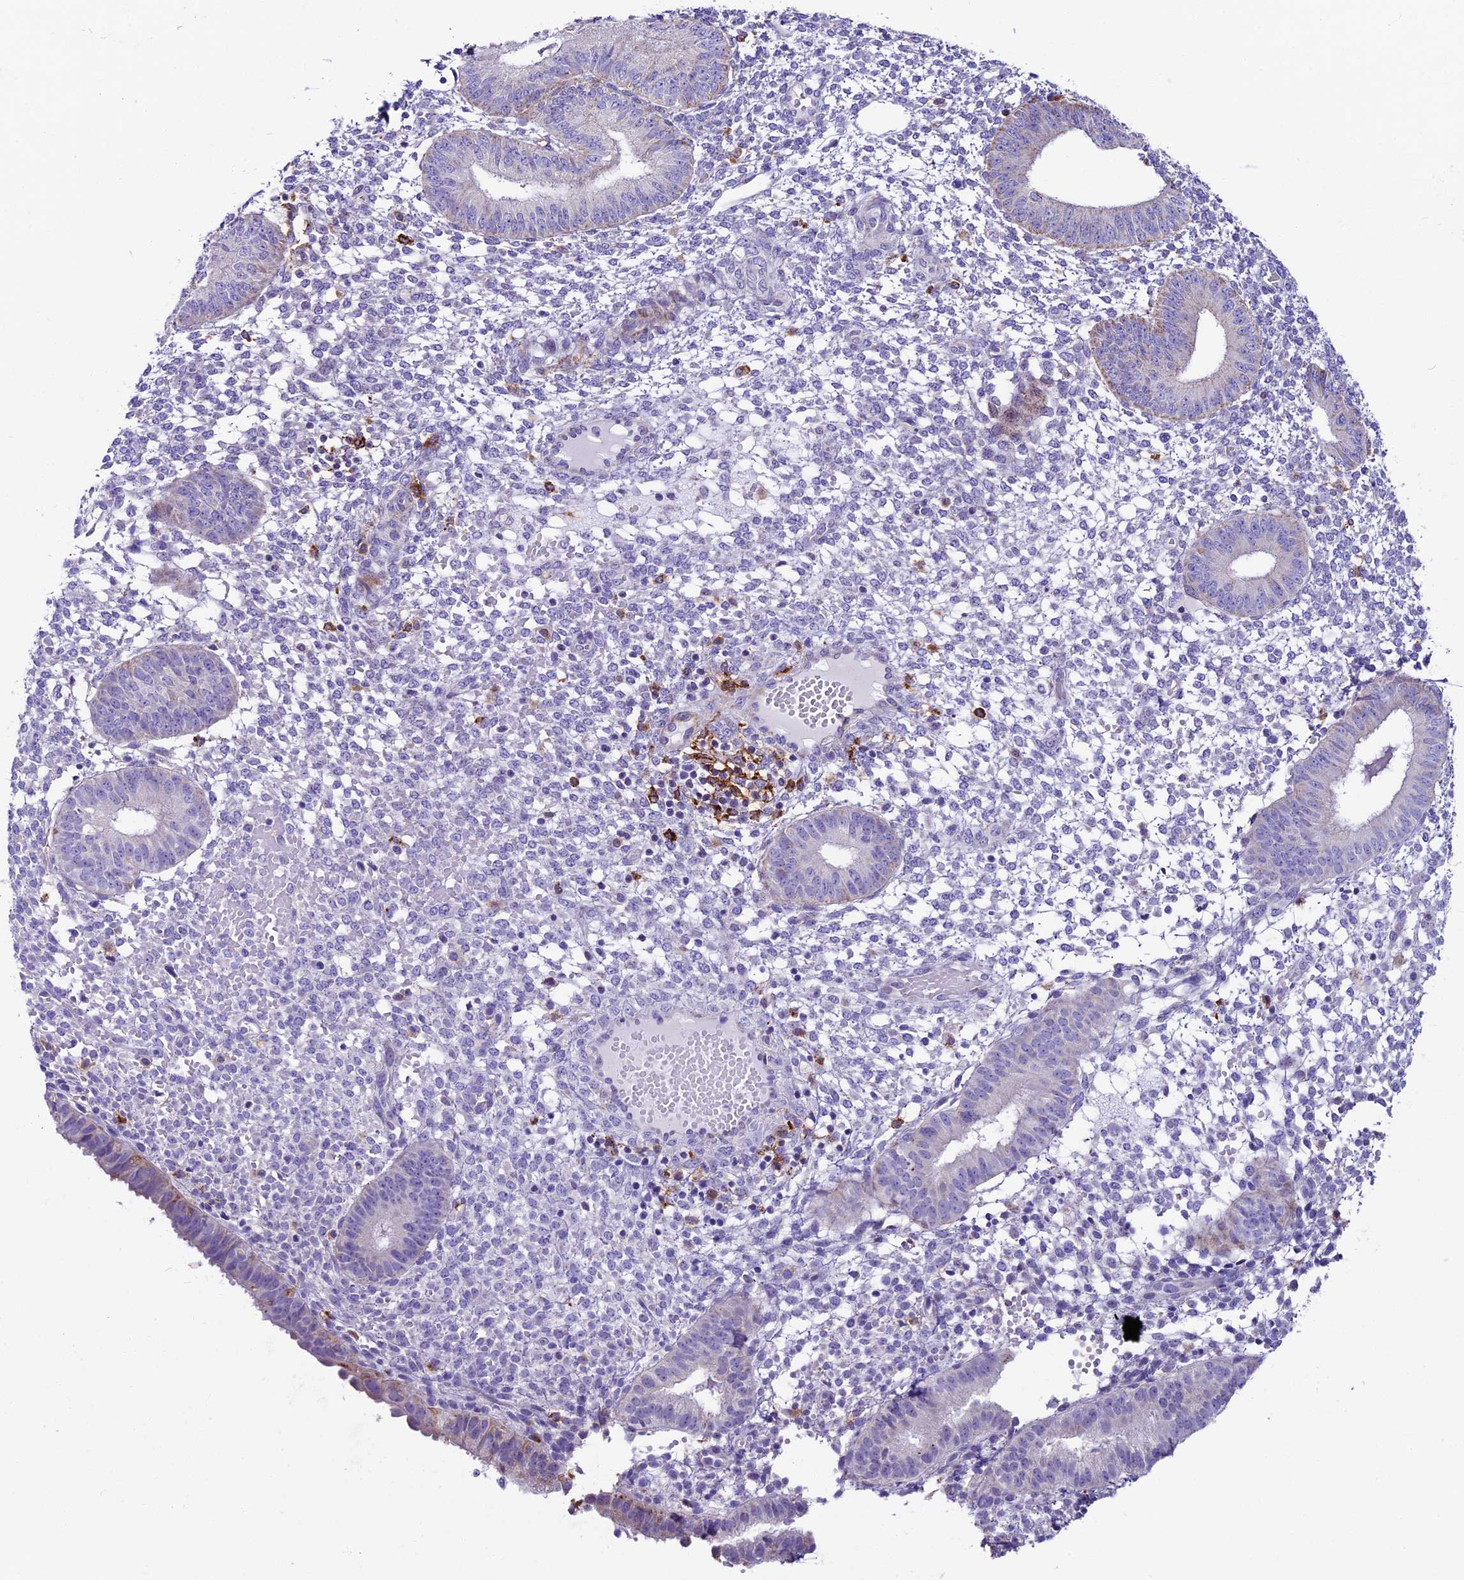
{"staining": {"intensity": "negative", "quantity": "none", "location": "none"}, "tissue": "endometrium", "cell_type": "Cells in endometrial stroma", "image_type": "normal", "snomed": [{"axis": "morphology", "description": "Normal tissue, NOS"}, {"axis": "topography", "description": "Endometrium"}], "caption": "IHC histopathology image of benign human endometrium stained for a protein (brown), which displays no staining in cells in endometrial stroma.", "gene": "IL20RA", "patient": {"sex": "female", "age": 49}}